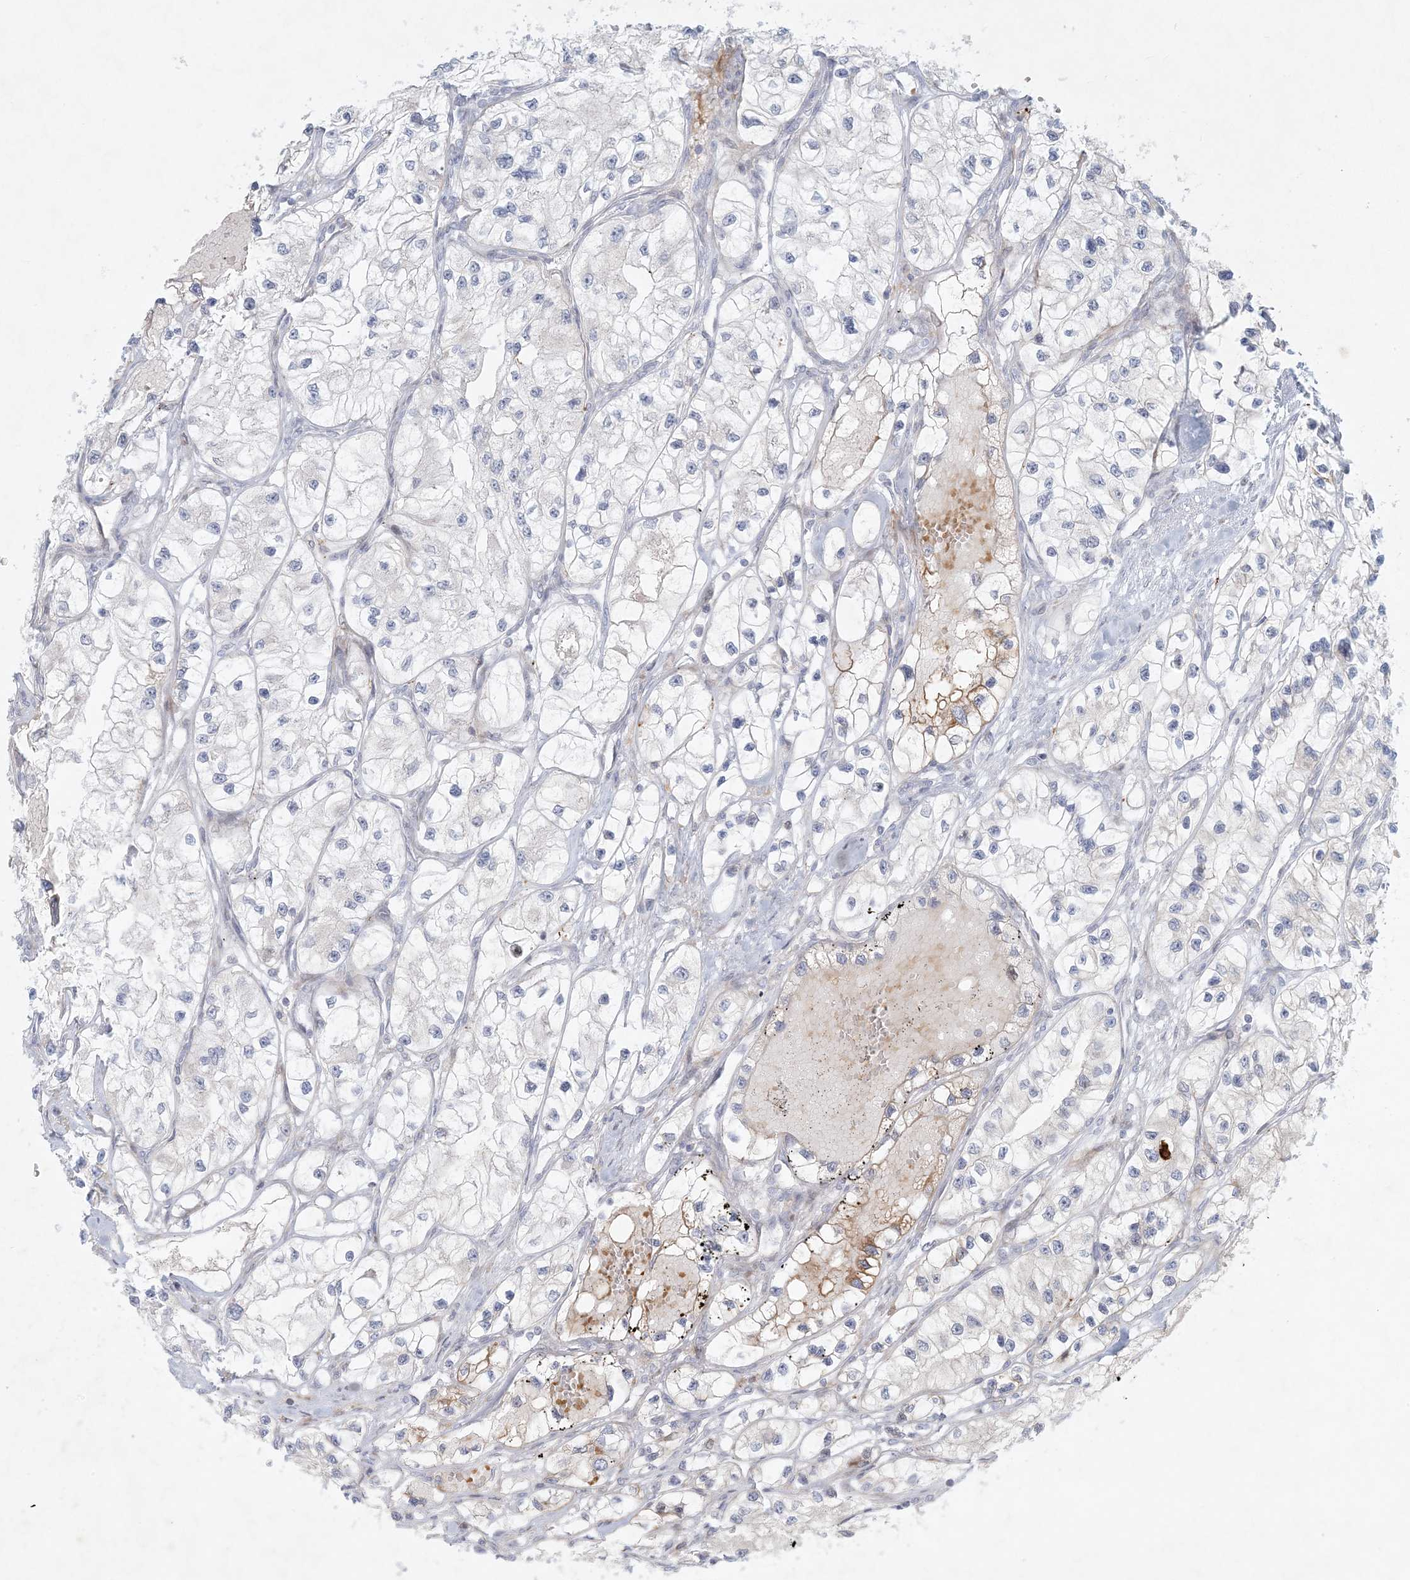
{"staining": {"intensity": "negative", "quantity": "none", "location": "none"}, "tissue": "renal cancer", "cell_type": "Tumor cells", "image_type": "cancer", "snomed": [{"axis": "morphology", "description": "Adenocarcinoma, NOS"}, {"axis": "topography", "description": "Kidney"}], "caption": "Human adenocarcinoma (renal) stained for a protein using immunohistochemistry shows no expression in tumor cells.", "gene": "ZNF385D", "patient": {"sex": "female", "age": 57}}